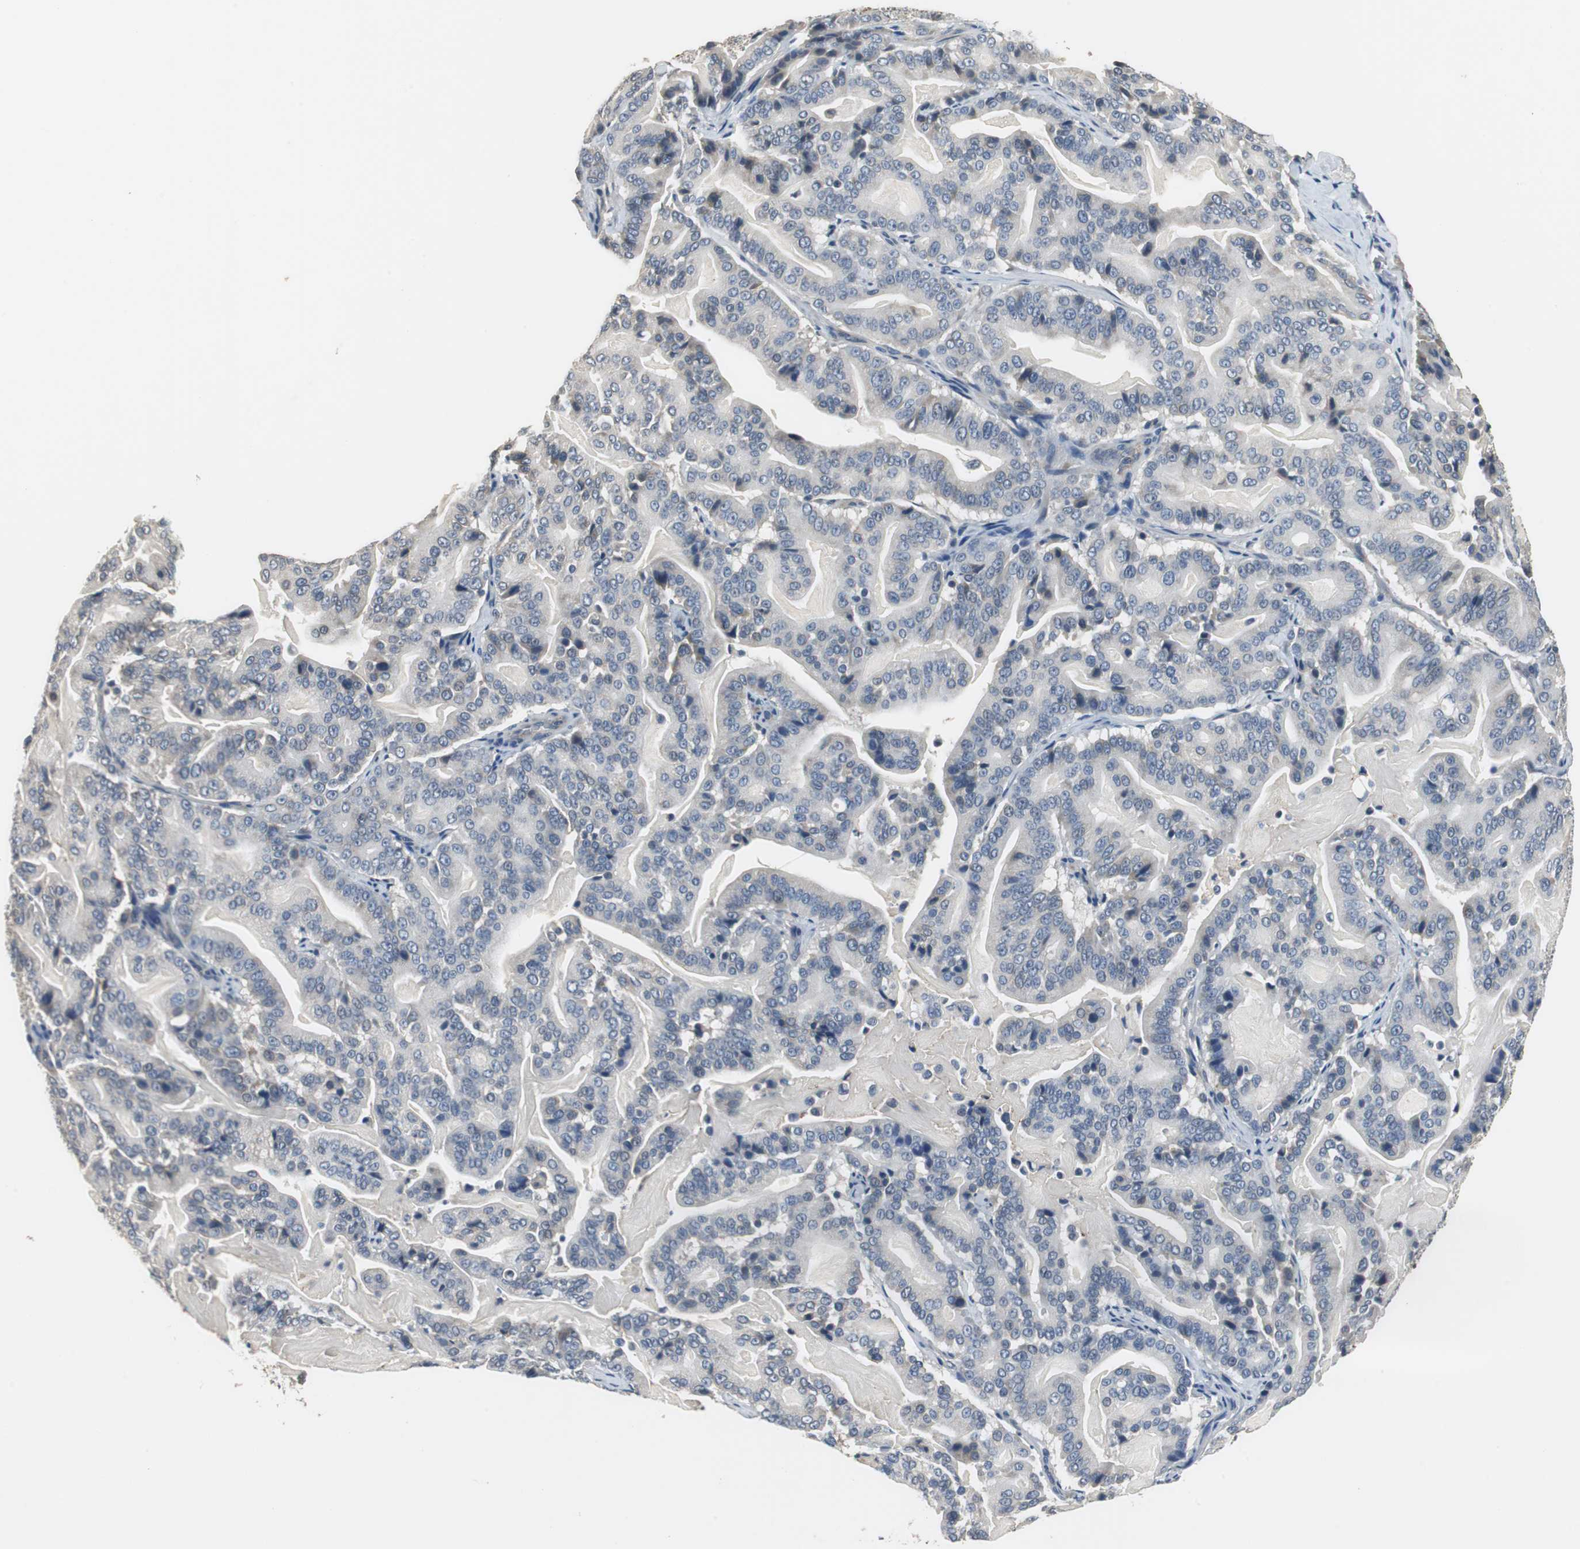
{"staining": {"intensity": "negative", "quantity": "none", "location": "none"}, "tissue": "pancreatic cancer", "cell_type": "Tumor cells", "image_type": "cancer", "snomed": [{"axis": "morphology", "description": "Adenocarcinoma, NOS"}, {"axis": "topography", "description": "Pancreas"}], "caption": "DAB immunohistochemical staining of human pancreatic adenocarcinoma shows no significant expression in tumor cells. (Stains: DAB immunohistochemistry with hematoxylin counter stain, Microscopy: brightfield microscopy at high magnification).", "gene": "MTIF2", "patient": {"sex": "male", "age": 63}}